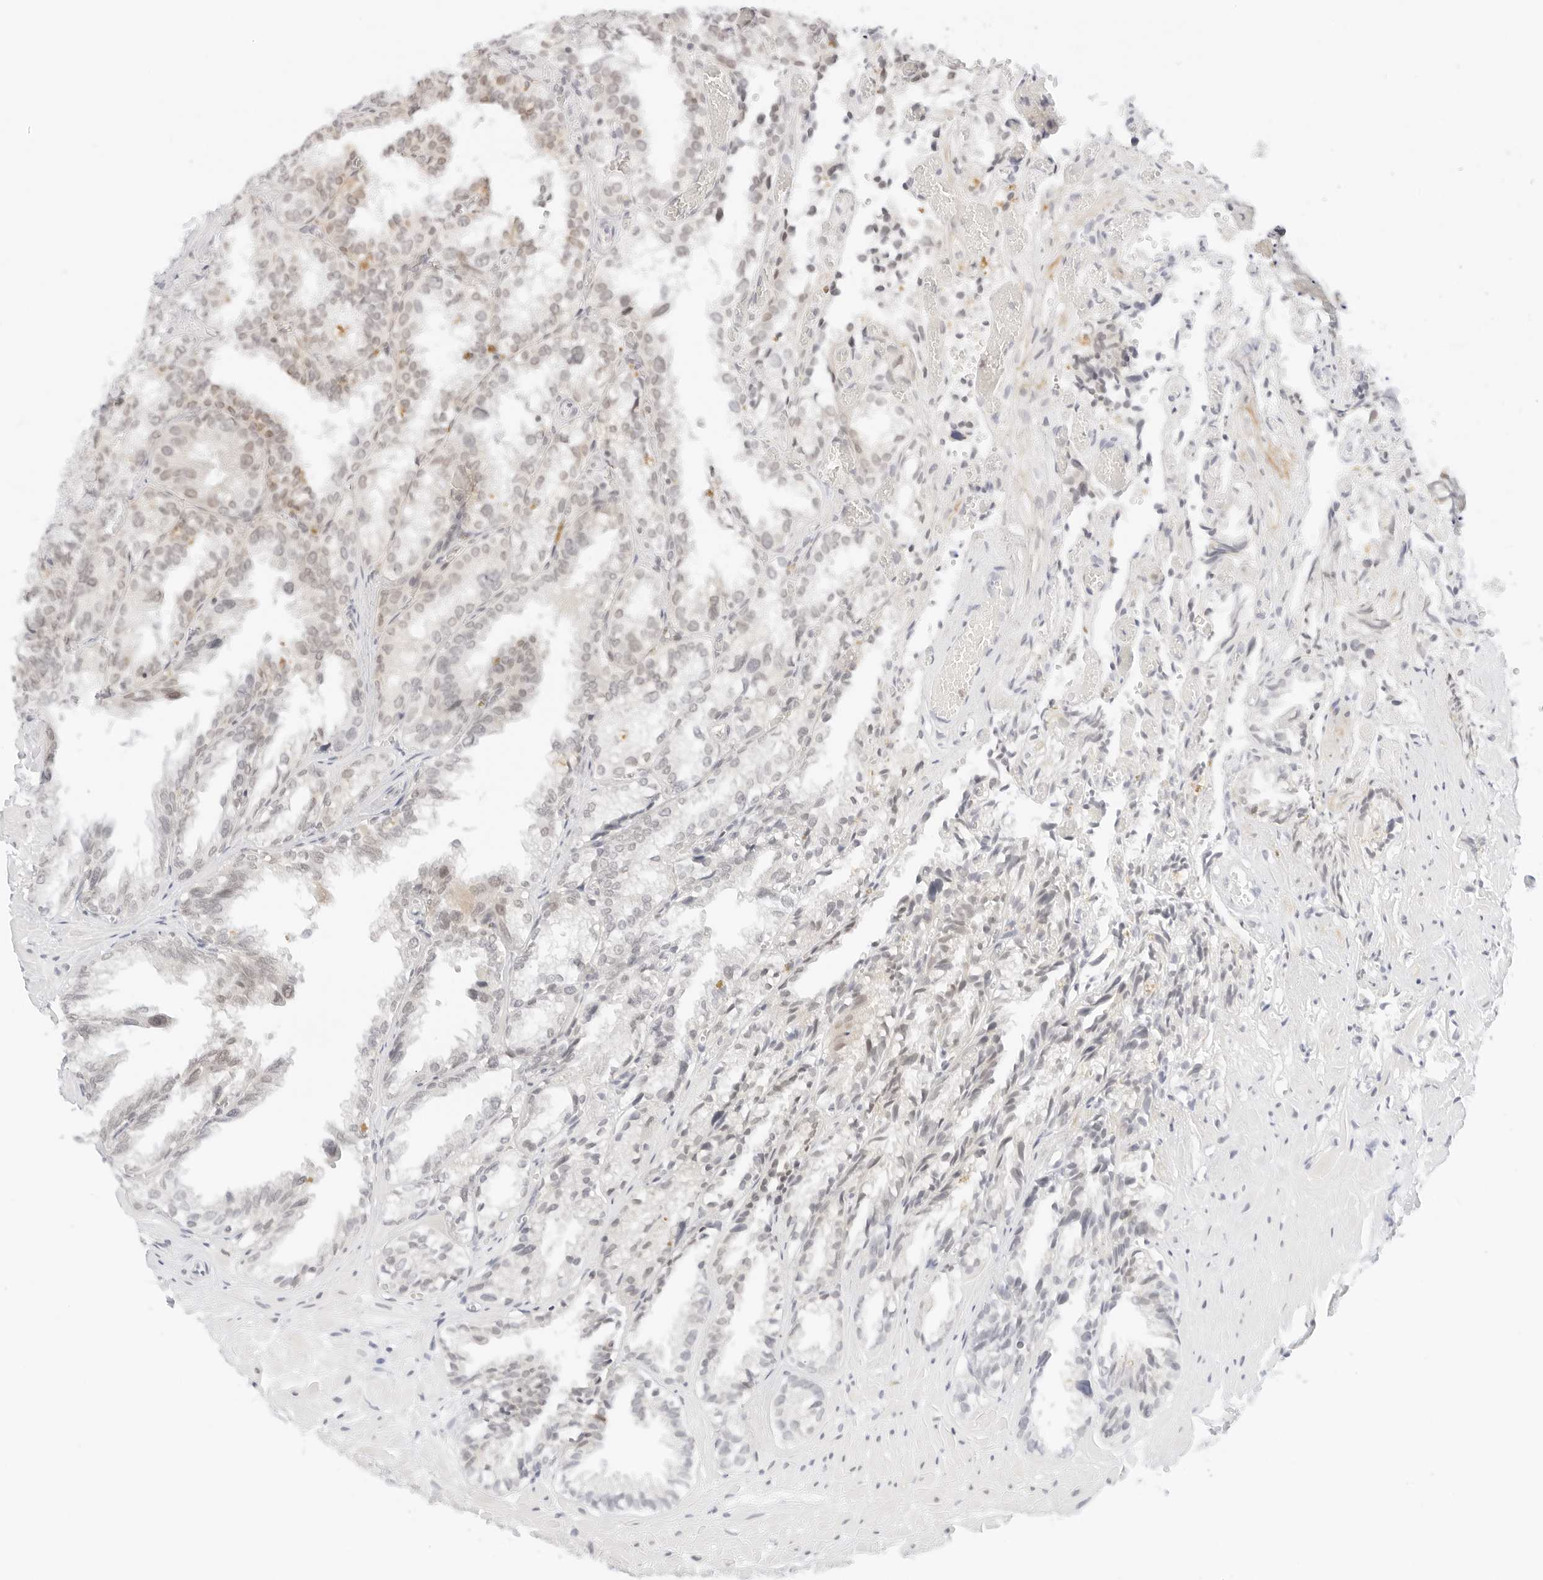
{"staining": {"intensity": "weak", "quantity": "25%-75%", "location": "nuclear"}, "tissue": "seminal vesicle", "cell_type": "Glandular cells", "image_type": "normal", "snomed": [{"axis": "morphology", "description": "Normal tissue, NOS"}, {"axis": "topography", "description": "Prostate"}, {"axis": "topography", "description": "Seminal veicle"}], "caption": "DAB immunohistochemical staining of normal human seminal vesicle exhibits weak nuclear protein staining in about 25%-75% of glandular cells.", "gene": "POLR3C", "patient": {"sex": "male", "age": 51}}